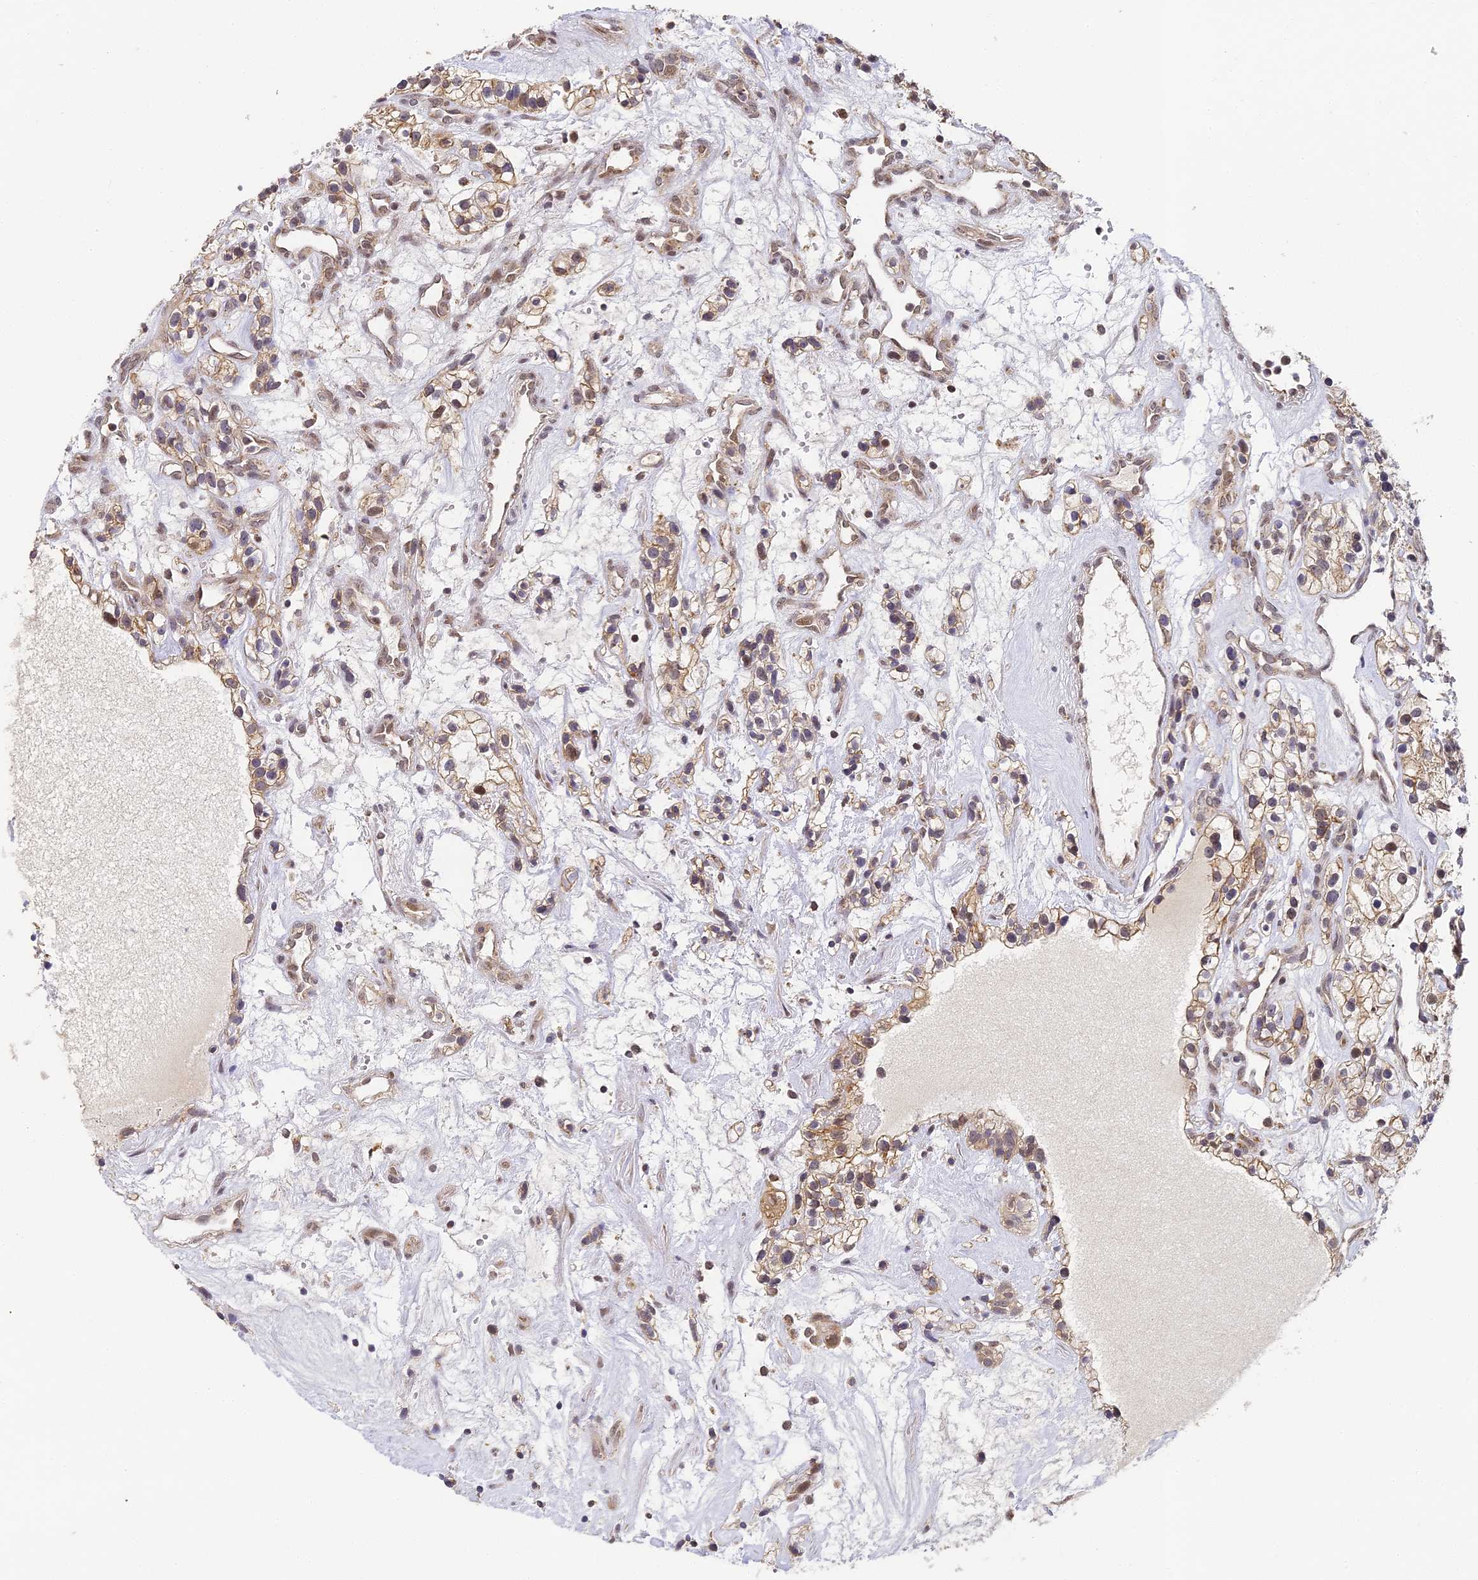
{"staining": {"intensity": "moderate", "quantity": "25%-75%", "location": "cytoplasmic/membranous,nuclear"}, "tissue": "renal cancer", "cell_type": "Tumor cells", "image_type": "cancer", "snomed": [{"axis": "morphology", "description": "Adenocarcinoma, NOS"}, {"axis": "topography", "description": "Kidney"}], "caption": "Immunohistochemistry of renal adenocarcinoma reveals medium levels of moderate cytoplasmic/membranous and nuclear expression in about 25%-75% of tumor cells.", "gene": "DNAAF10", "patient": {"sex": "female", "age": 57}}